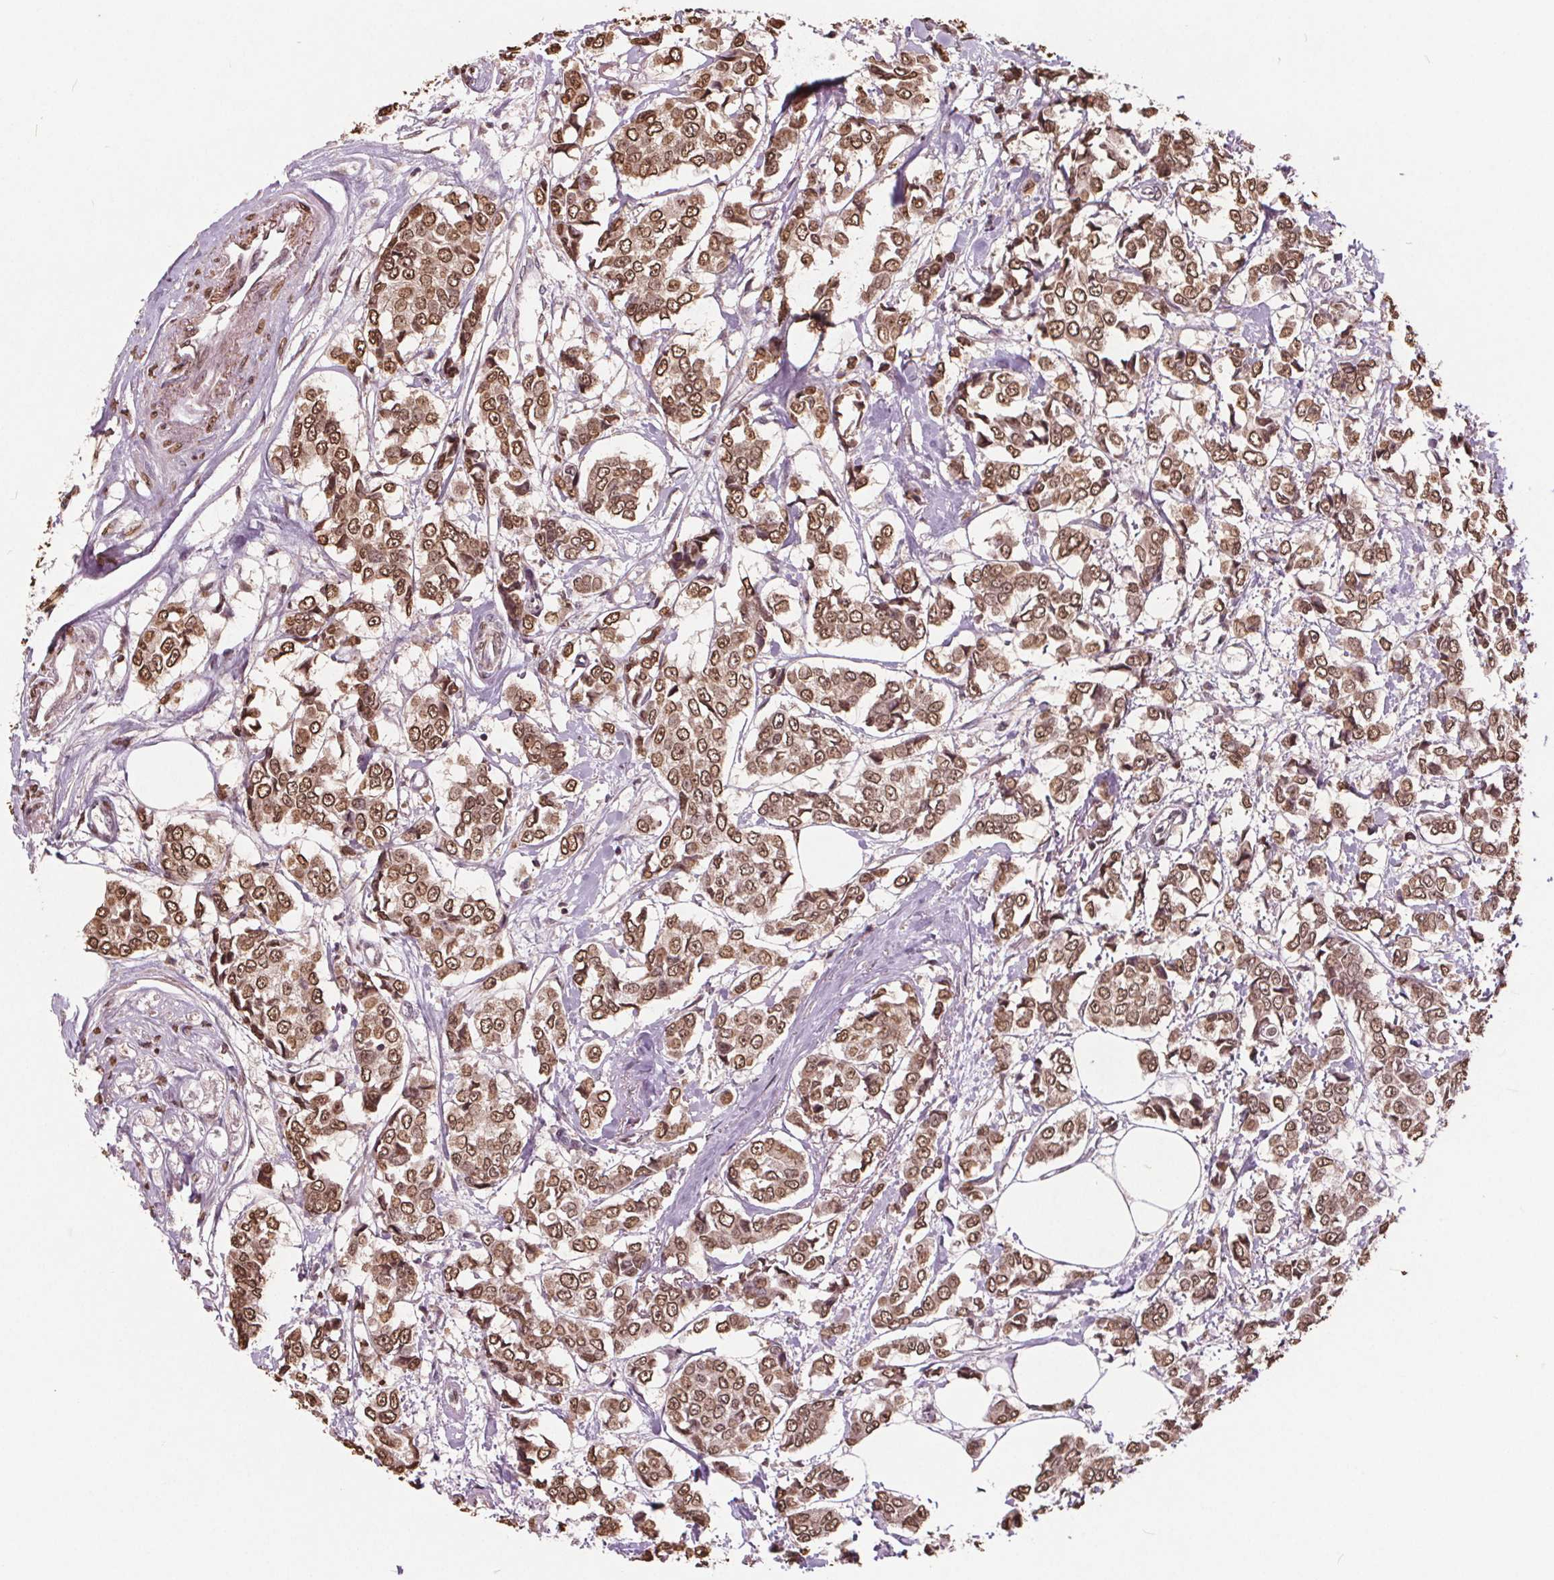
{"staining": {"intensity": "moderate", "quantity": ">75%", "location": "cytoplasmic/membranous,nuclear"}, "tissue": "breast cancer", "cell_type": "Tumor cells", "image_type": "cancer", "snomed": [{"axis": "morphology", "description": "Duct carcinoma"}, {"axis": "topography", "description": "Breast"}], "caption": "Human infiltrating ductal carcinoma (breast) stained with a protein marker shows moderate staining in tumor cells.", "gene": "HIF1AN", "patient": {"sex": "female", "age": 94}}